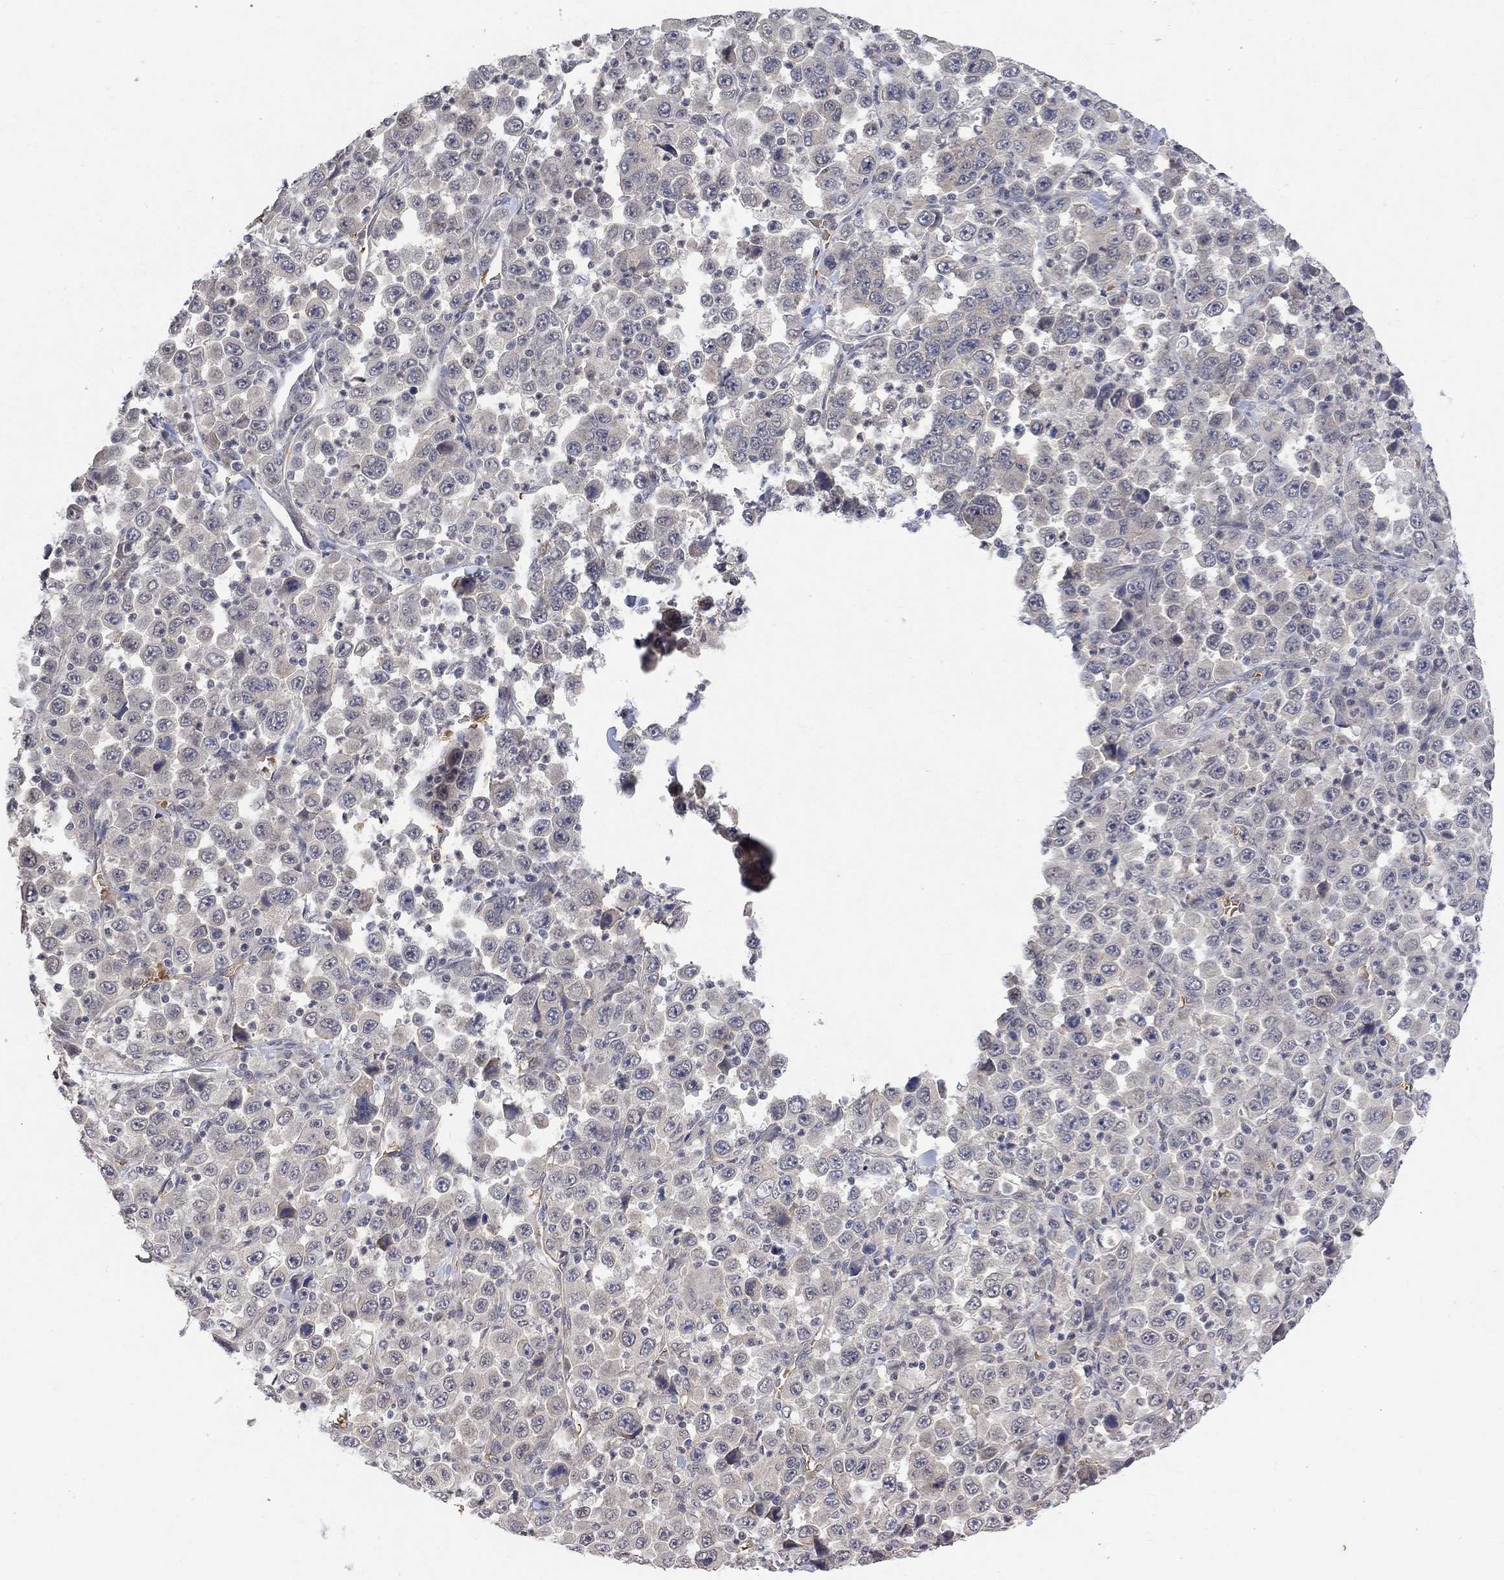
{"staining": {"intensity": "negative", "quantity": "none", "location": "none"}, "tissue": "stomach cancer", "cell_type": "Tumor cells", "image_type": "cancer", "snomed": [{"axis": "morphology", "description": "Normal tissue, NOS"}, {"axis": "morphology", "description": "Adenocarcinoma, NOS"}, {"axis": "topography", "description": "Stomach, upper"}, {"axis": "topography", "description": "Stomach"}], "caption": "Tumor cells are negative for protein expression in human stomach cancer.", "gene": "GRIN2D", "patient": {"sex": "male", "age": 59}}